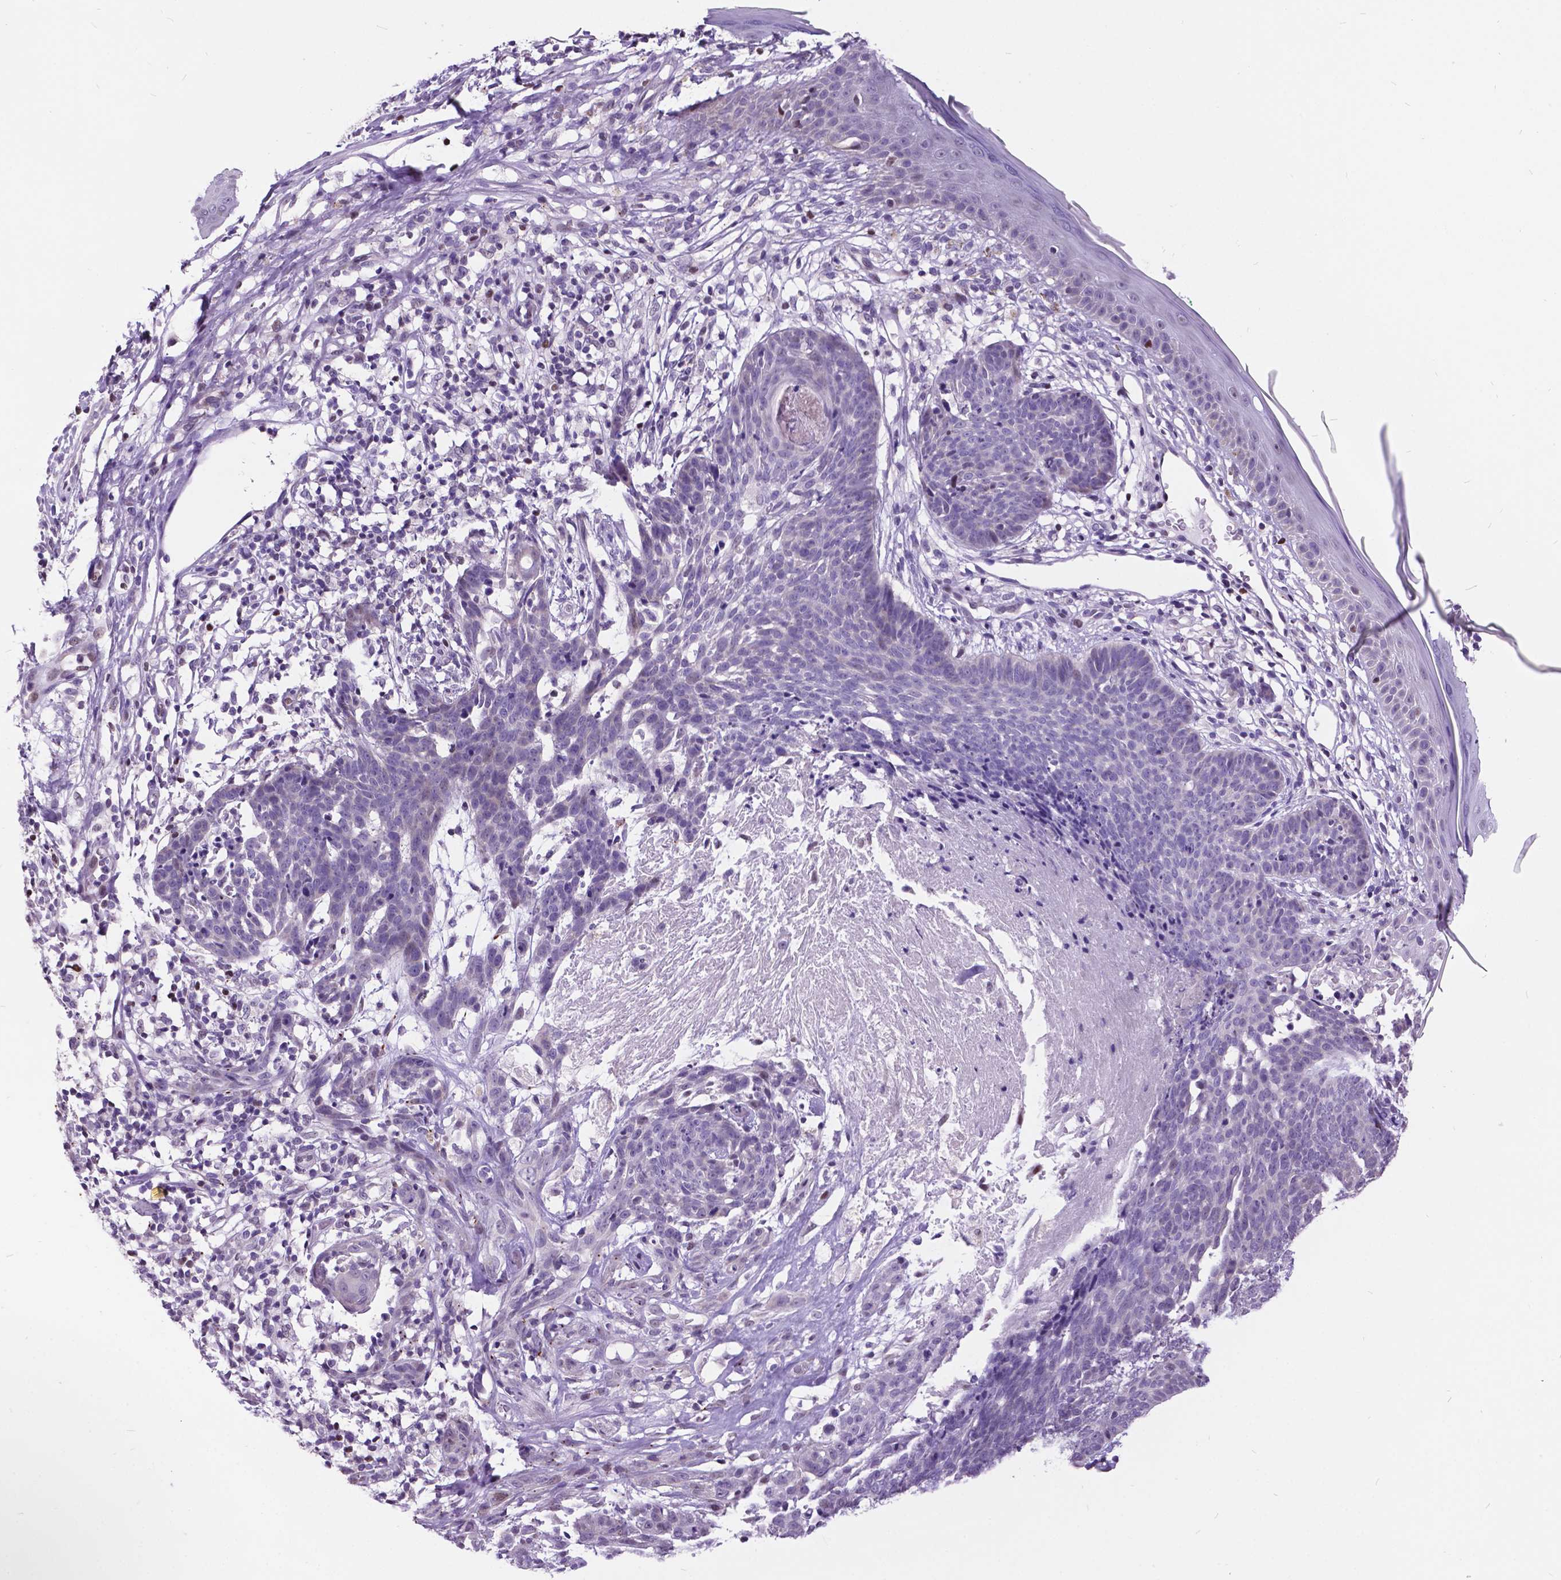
{"staining": {"intensity": "negative", "quantity": "none", "location": "none"}, "tissue": "skin cancer", "cell_type": "Tumor cells", "image_type": "cancer", "snomed": [{"axis": "morphology", "description": "Basal cell carcinoma"}, {"axis": "topography", "description": "Skin"}], "caption": "This is an immunohistochemistry (IHC) micrograph of skin cancer. There is no expression in tumor cells.", "gene": "DPF3", "patient": {"sex": "male", "age": 85}}